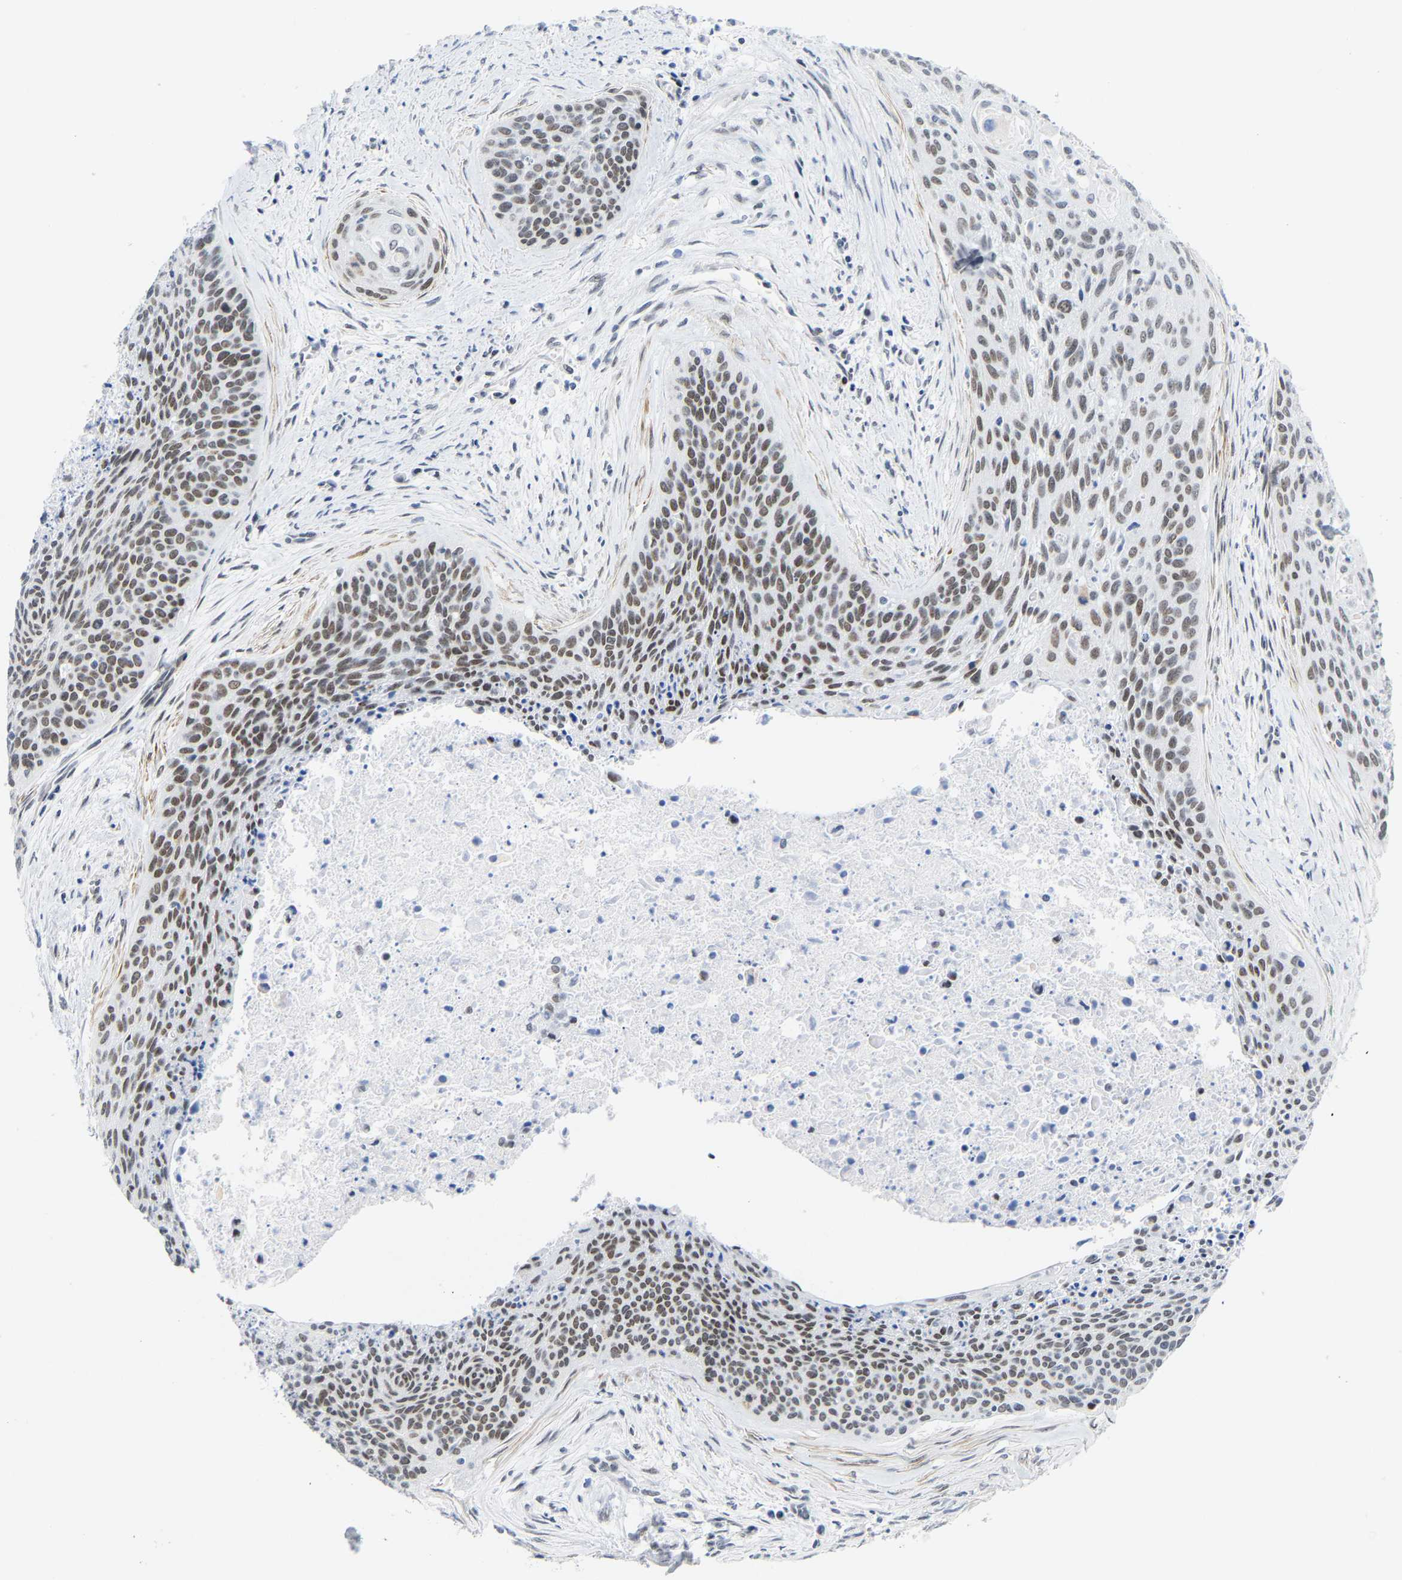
{"staining": {"intensity": "moderate", "quantity": ">75%", "location": "nuclear"}, "tissue": "cervical cancer", "cell_type": "Tumor cells", "image_type": "cancer", "snomed": [{"axis": "morphology", "description": "Squamous cell carcinoma, NOS"}, {"axis": "topography", "description": "Cervix"}], "caption": "A photomicrograph of cervical squamous cell carcinoma stained for a protein exhibits moderate nuclear brown staining in tumor cells.", "gene": "FAM180A", "patient": {"sex": "female", "age": 55}}